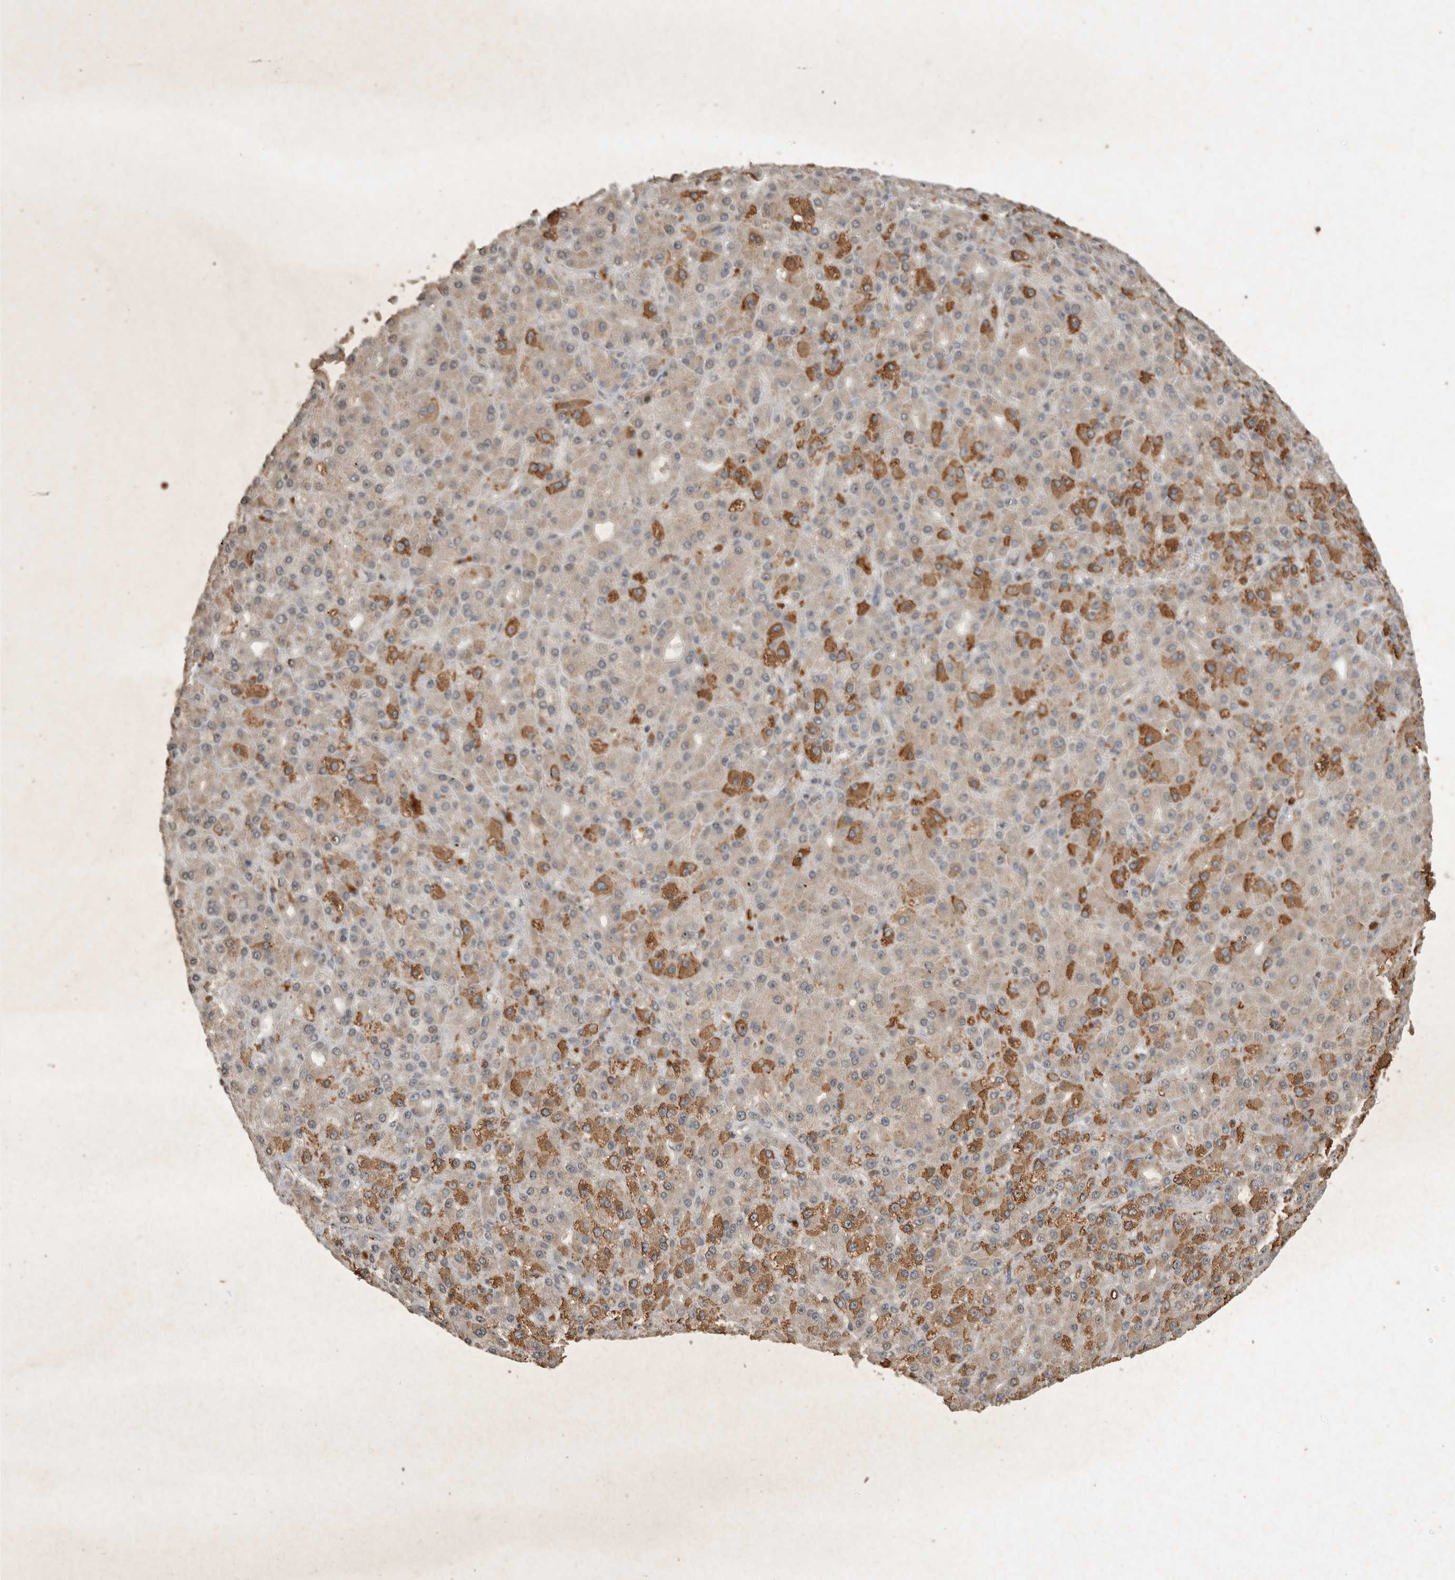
{"staining": {"intensity": "moderate", "quantity": "25%-75%", "location": "cytoplasmic/membranous"}, "tissue": "liver cancer", "cell_type": "Tumor cells", "image_type": "cancer", "snomed": [{"axis": "morphology", "description": "Carcinoma, Hepatocellular, NOS"}, {"axis": "topography", "description": "Liver"}], "caption": "An IHC photomicrograph of neoplastic tissue is shown. Protein staining in brown labels moderate cytoplasmic/membranous positivity in liver cancer (hepatocellular carcinoma) within tumor cells. The protein of interest is stained brown, and the nuclei are stained in blue (DAB IHC with brightfield microscopy, high magnification).", "gene": "HRK", "patient": {"sex": "male", "age": 67}}